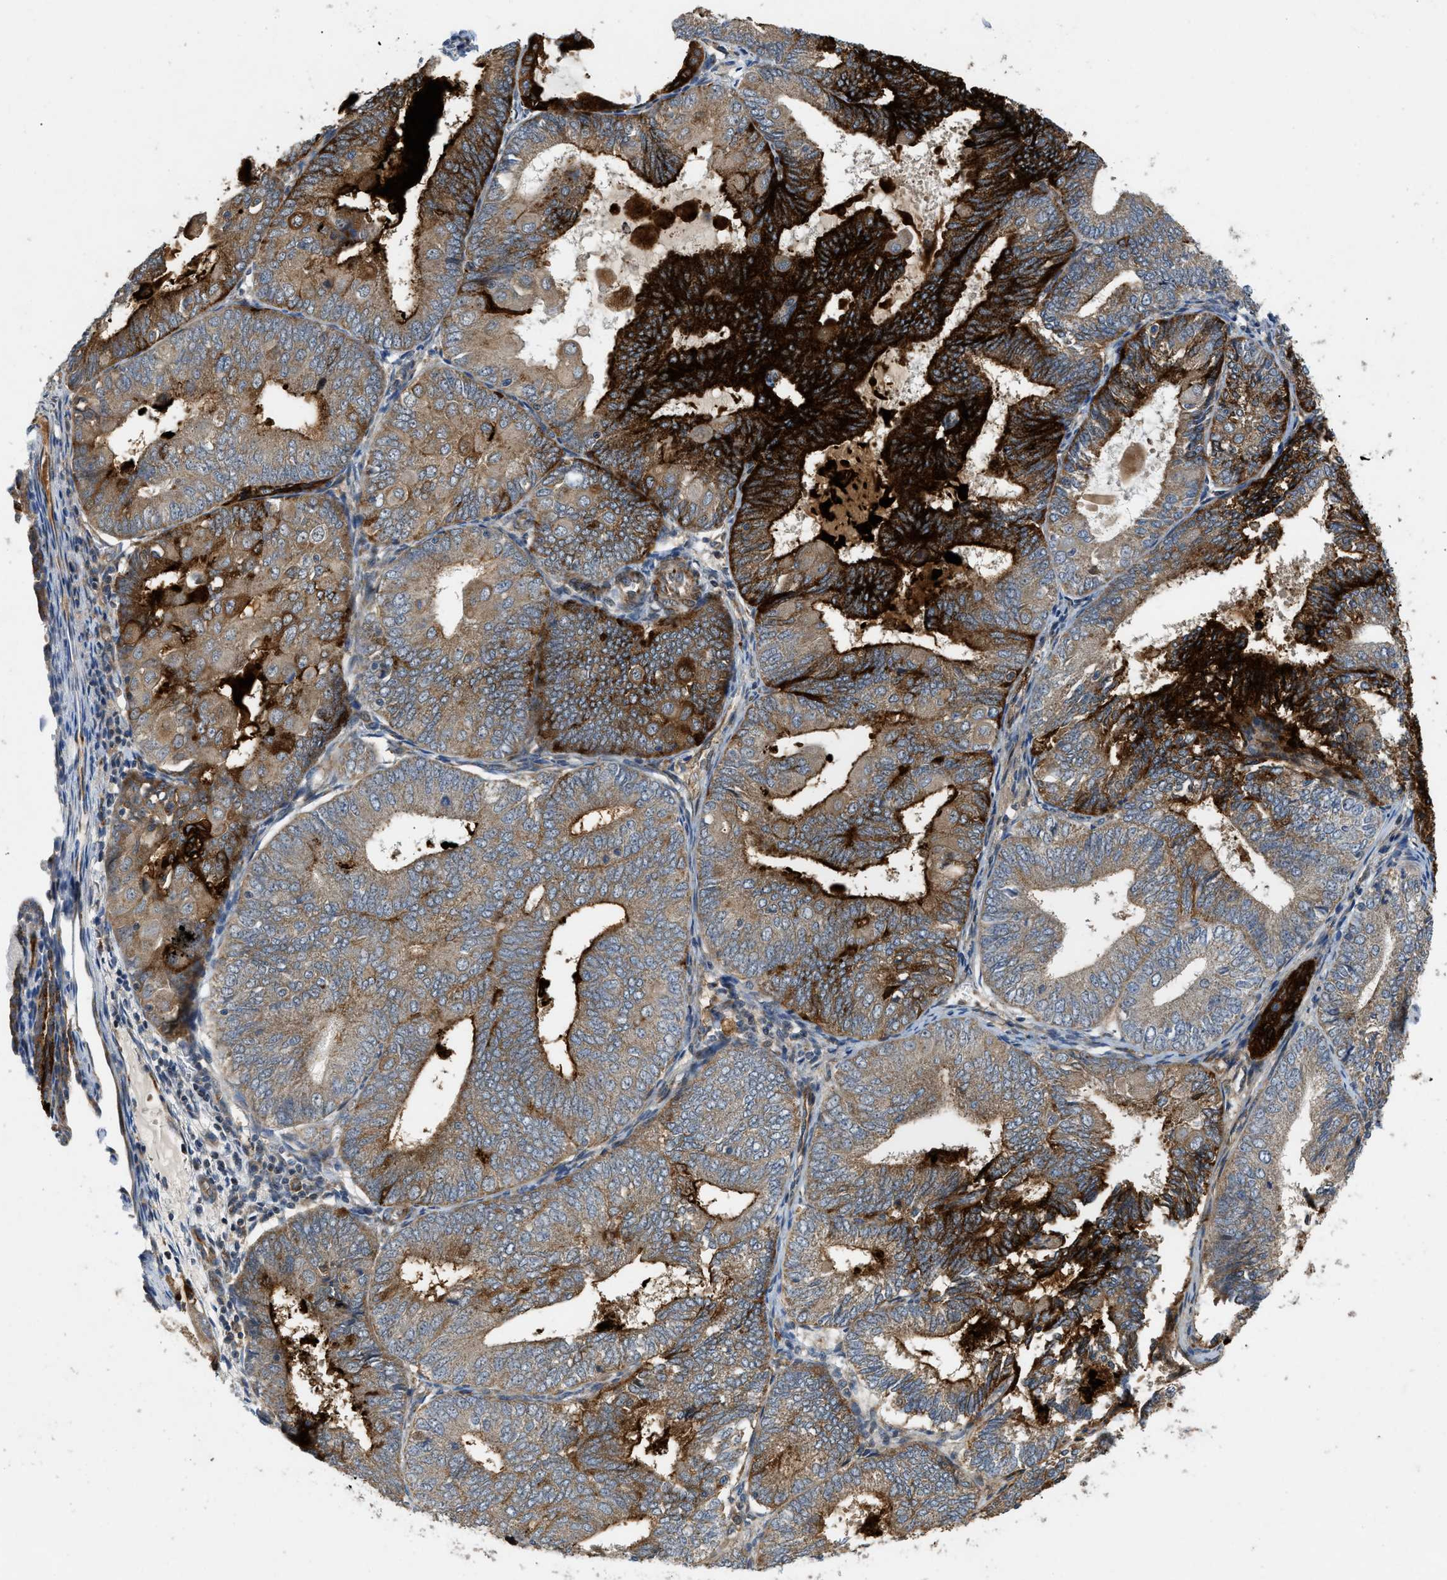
{"staining": {"intensity": "strong", "quantity": ">75%", "location": "cytoplasmic/membranous"}, "tissue": "endometrial cancer", "cell_type": "Tumor cells", "image_type": "cancer", "snomed": [{"axis": "morphology", "description": "Adenocarcinoma, NOS"}, {"axis": "topography", "description": "Endometrium"}], "caption": "DAB (3,3'-diaminobenzidine) immunohistochemical staining of endometrial cancer (adenocarcinoma) exhibits strong cytoplasmic/membranous protein positivity in about >75% of tumor cells. The staining was performed using DAB (3,3'-diaminobenzidine) to visualize the protein expression in brown, while the nuclei were stained in blue with hematoxylin (Magnification: 20x).", "gene": "ZNF599", "patient": {"sex": "female", "age": 81}}